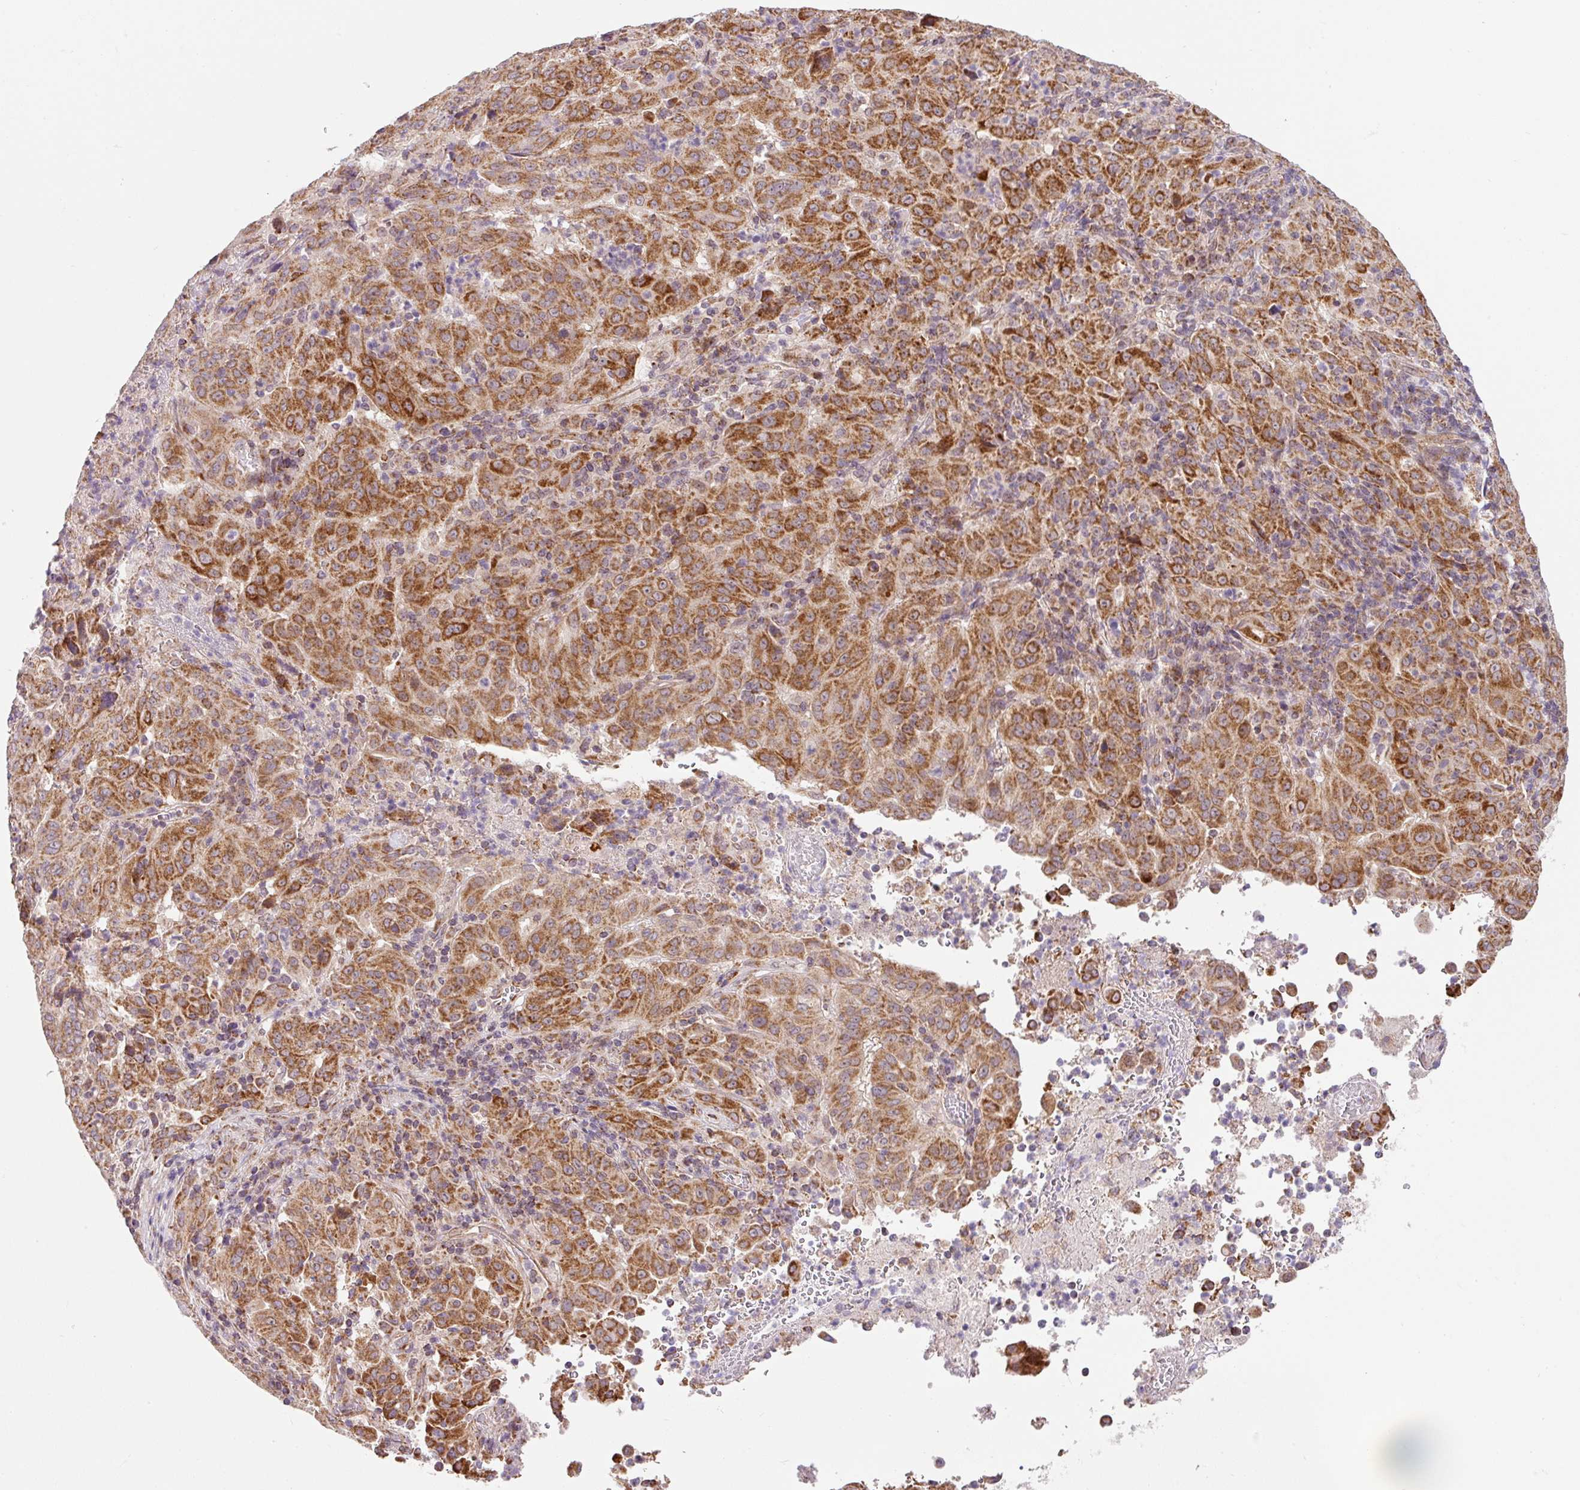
{"staining": {"intensity": "strong", "quantity": ">75%", "location": "cytoplasmic/membranous"}, "tissue": "pancreatic cancer", "cell_type": "Tumor cells", "image_type": "cancer", "snomed": [{"axis": "morphology", "description": "Adenocarcinoma, NOS"}, {"axis": "topography", "description": "Pancreas"}], "caption": "A high amount of strong cytoplasmic/membranous staining is seen in about >75% of tumor cells in pancreatic adenocarcinoma tissue. (DAB IHC, brown staining for protein, blue staining for nuclei).", "gene": "SARS2", "patient": {"sex": "male", "age": 63}}